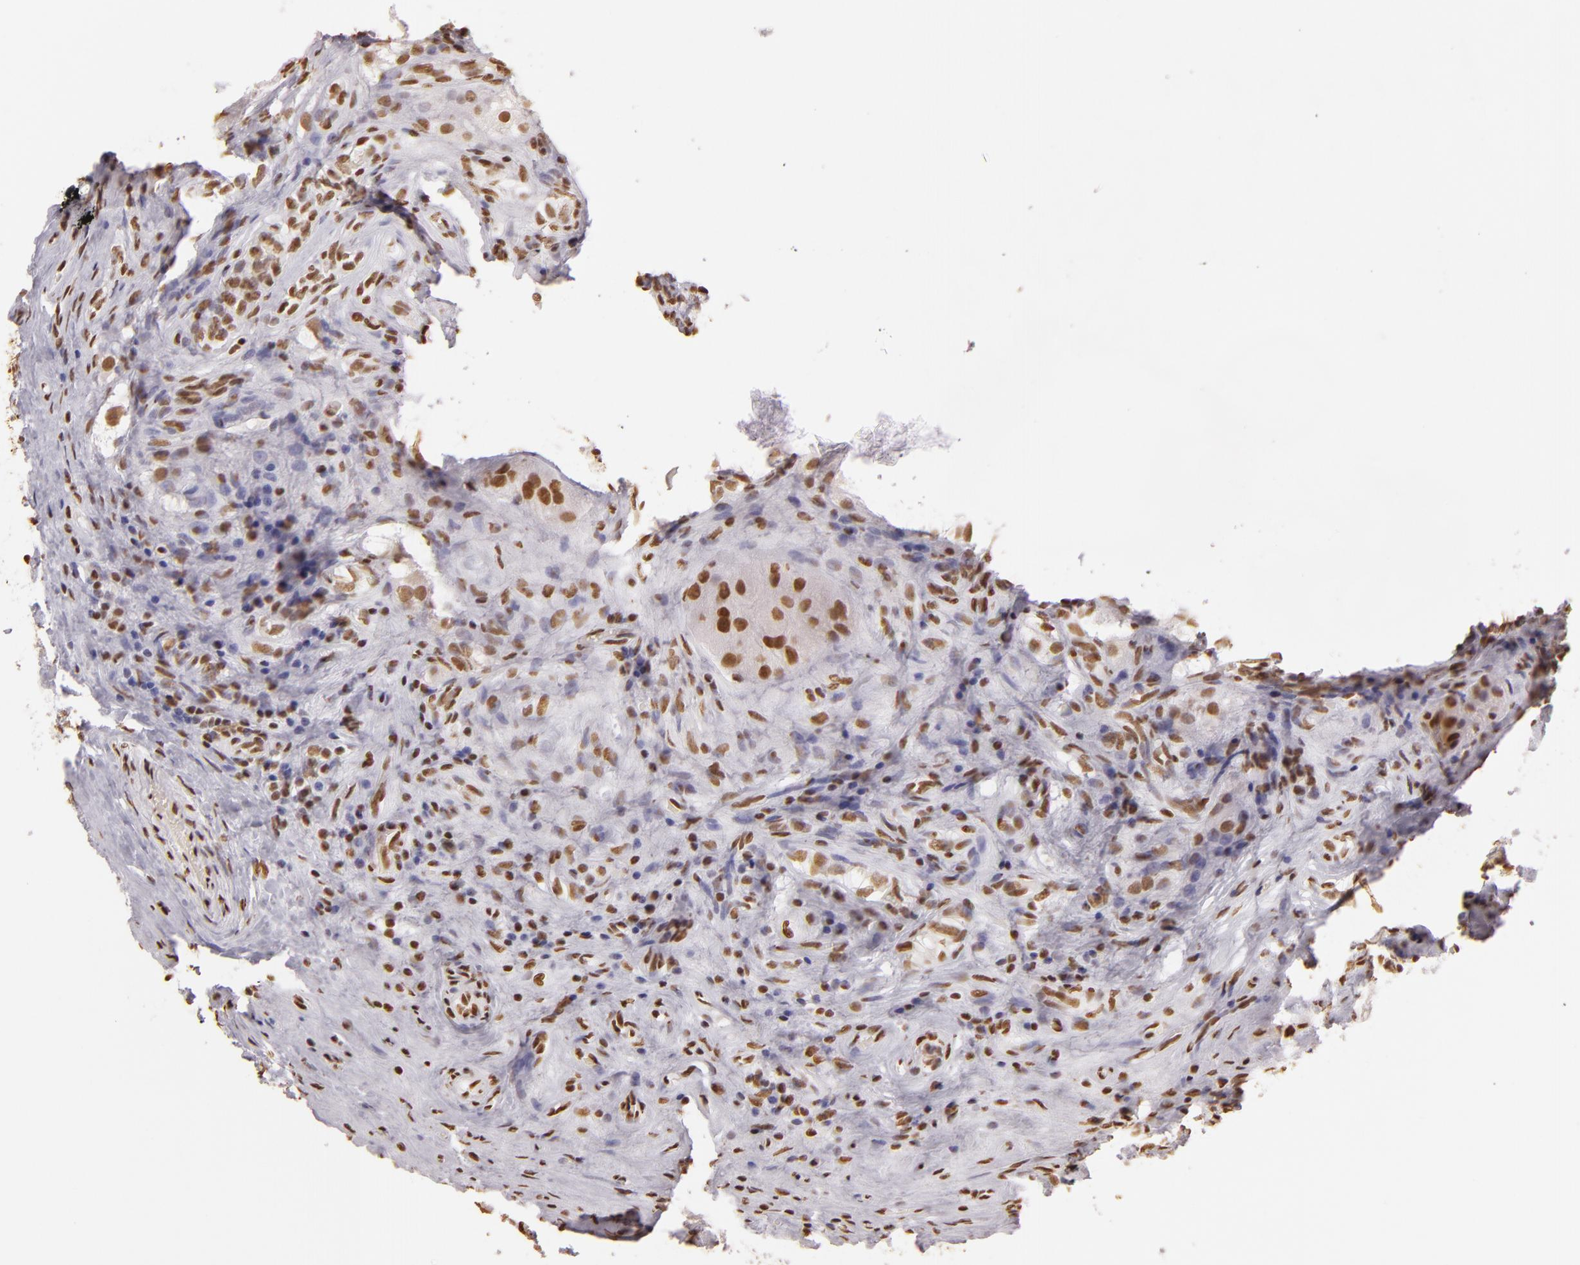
{"staining": {"intensity": "moderate", "quantity": "25%-75%", "location": "nuclear"}, "tissue": "testis cancer", "cell_type": "Tumor cells", "image_type": "cancer", "snomed": [{"axis": "morphology", "description": "Seminoma, NOS"}, {"axis": "topography", "description": "Testis"}], "caption": "IHC (DAB) staining of human testis seminoma displays moderate nuclear protein expression in about 25%-75% of tumor cells. (DAB = brown stain, brightfield microscopy at high magnification).", "gene": "PAPOLA", "patient": {"sex": "male", "age": 34}}